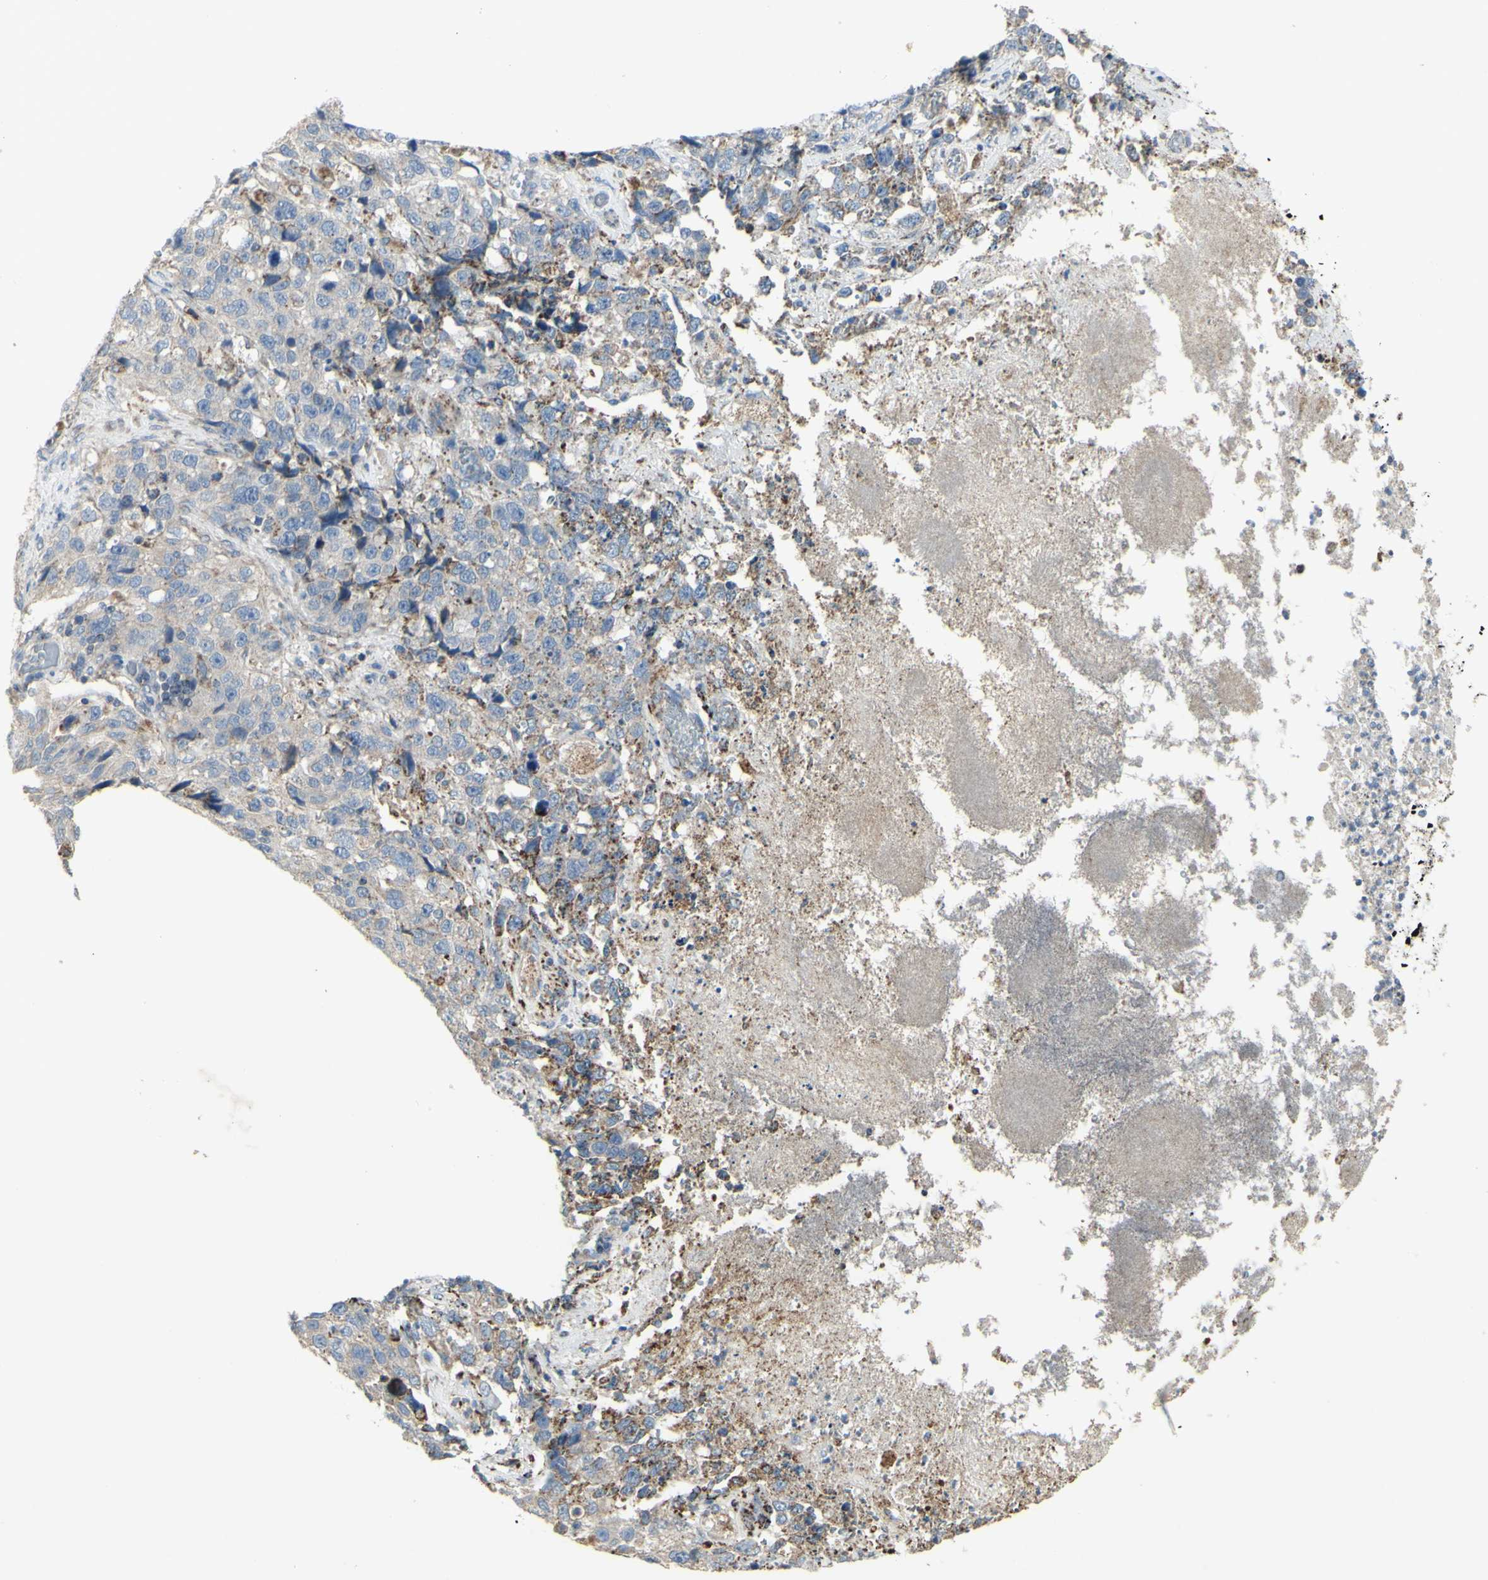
{"staining": {"intensity": "weak", "quantity": "<25%", "location": "cytoplasmic/membranous"}, "tissue": "stomach cancer", "cell_type": "Tumor cells", "image_type": "cancer", "snomed": [{"axis": "morphology", "description": "Normal tissue, NOS"}, {"axis": "morphology", "description": "Adenocarcinoma, NOS"}, {"axis": "topography", "description": "Stomach"}], "caption": "Image shows no significant protein expression in tumor cells of stomach adenocarcinoma.", "gene": "CNTNAP1", "patient": {"sex": "male", "age": 48}}